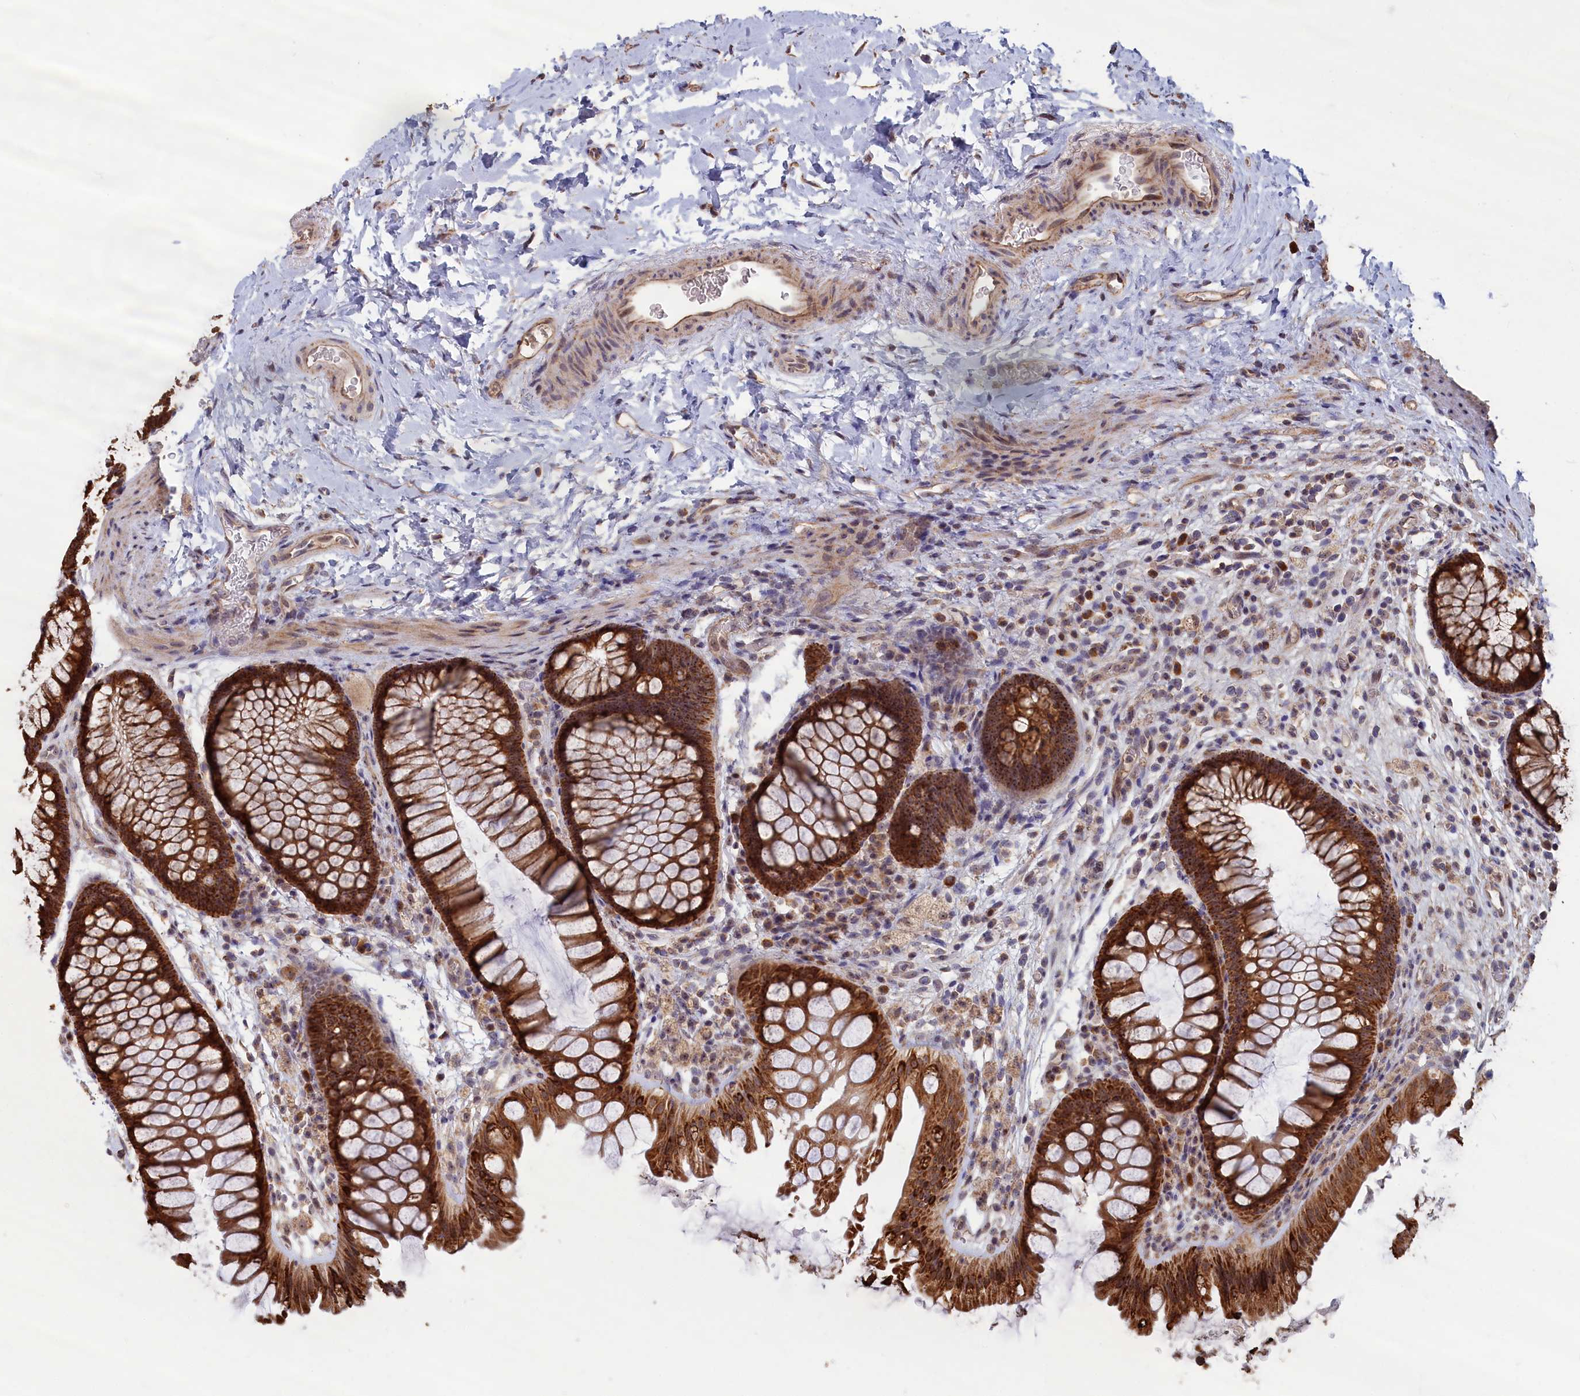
{"staining": {"intensity": "moderate", "quantity": ">75%", "location": "cytoplasmic/membranous"}, "tissue": "colon", "cell_type": "Endothelial cells", "image_type": "normal", "snomed": [{"axis": "morphology", "description": "Normal tissue, NOS"}, {"axis": "topography", "description": "Colon"}], "caption": "Protein analysis of unremarkable colon displays moderate cytoplasmic/membranous positivity in about >75% of endothelial cells.", "gene": "ENSG00000269825", "patient": {"sex": "female", "age": 62}}